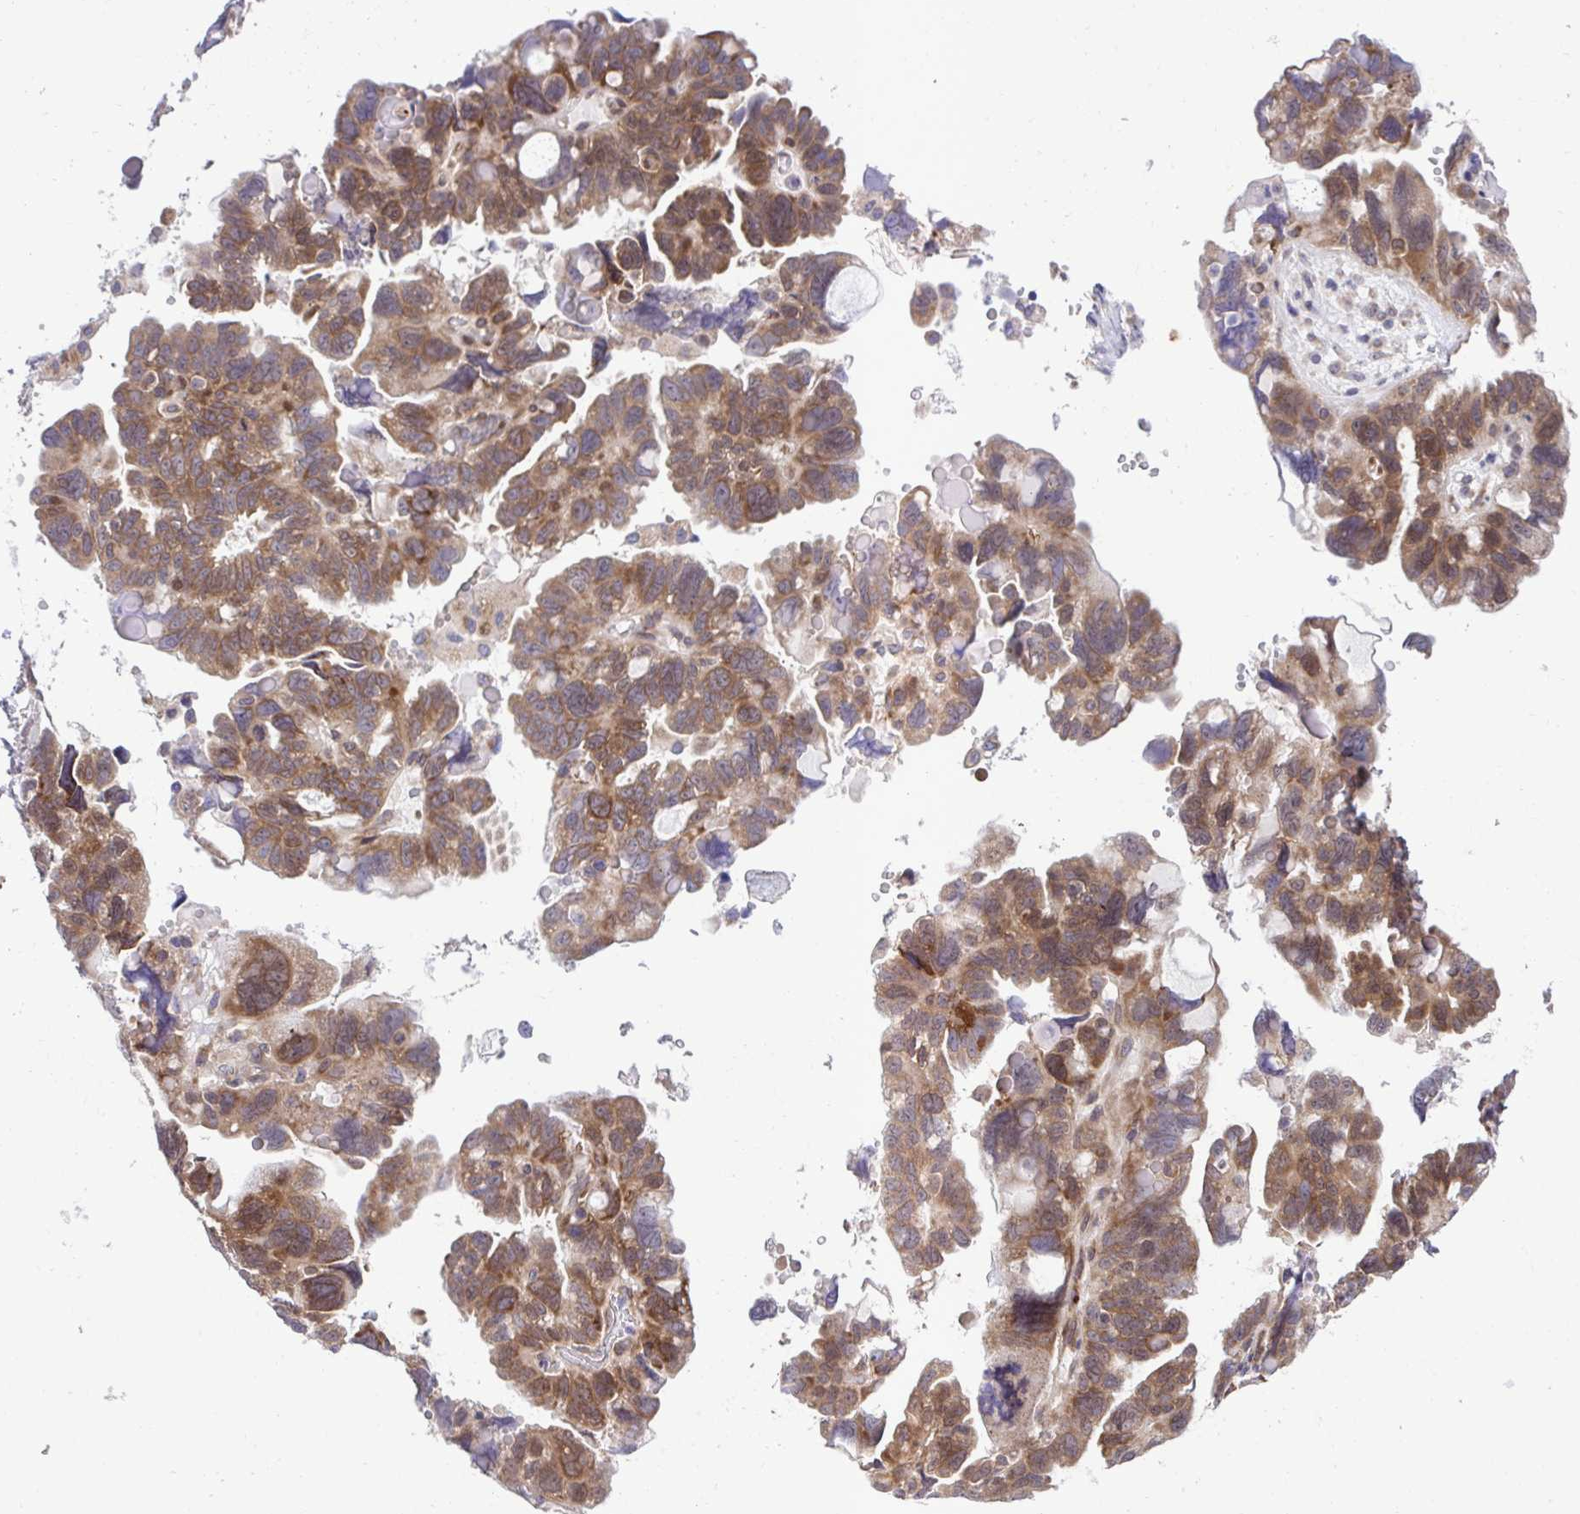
{"staining": {"intensity": "moderate", "quantity": ">75%", "location": "cytoplasmic/membranous"}, "tissue": "ovarian cancer", "cell_type": "Tumor cells", "image_type": "cancer", "snomed": [{"axis": "morphology", "description": "Cystadenocarcinoma, serous, NOS"}, {"axis": "topography", "description": "Ovary"}], "caption": "A brown stain highlights moderate cytoplasmic/membranous positivity of a protein in human ovarian cancer (serous cystadenocarcinoma) tumor cells.", "gene": "RPS15", "patient": {"sex": "female", "age": 60}}